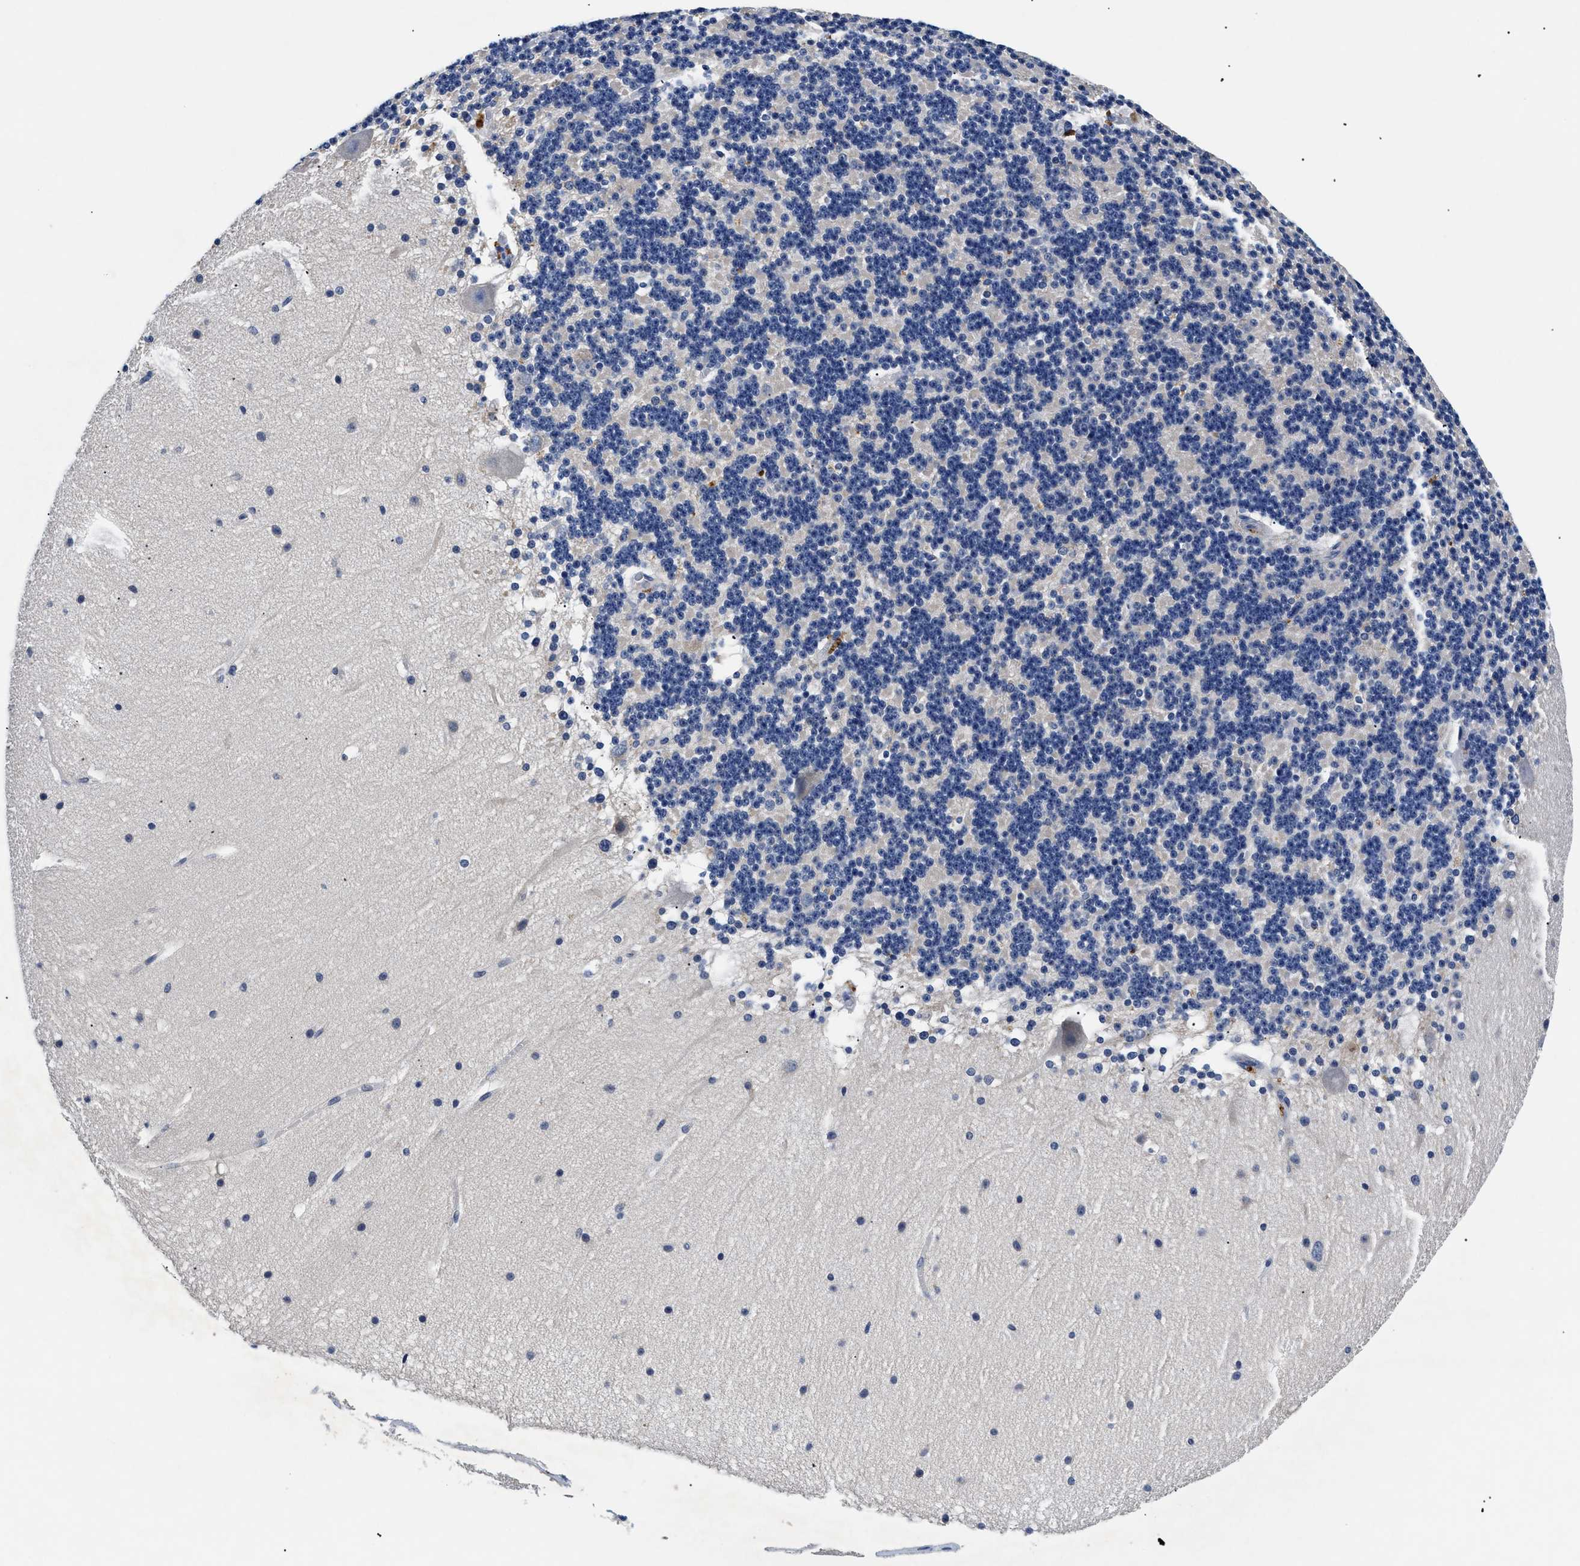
{"staining": {"intensity": "negative", "quantity": "none", "location": "none"}, "tissue": "cerebellum", "cell_type": "Cells in granular layer", "image_type": "normal", "snomed": [{"axis": "morphology", "description": "Normal tissue, NOS"}, {"axis": "topography", "description": "Cerebellum"}], "caption": "DAB immunohistochemical staining of unremarkable cerebellum exhibits no significant staining in cells in granular layer.", "gene": "MEA1", "patient": {"sex": "female", "age": 19}}